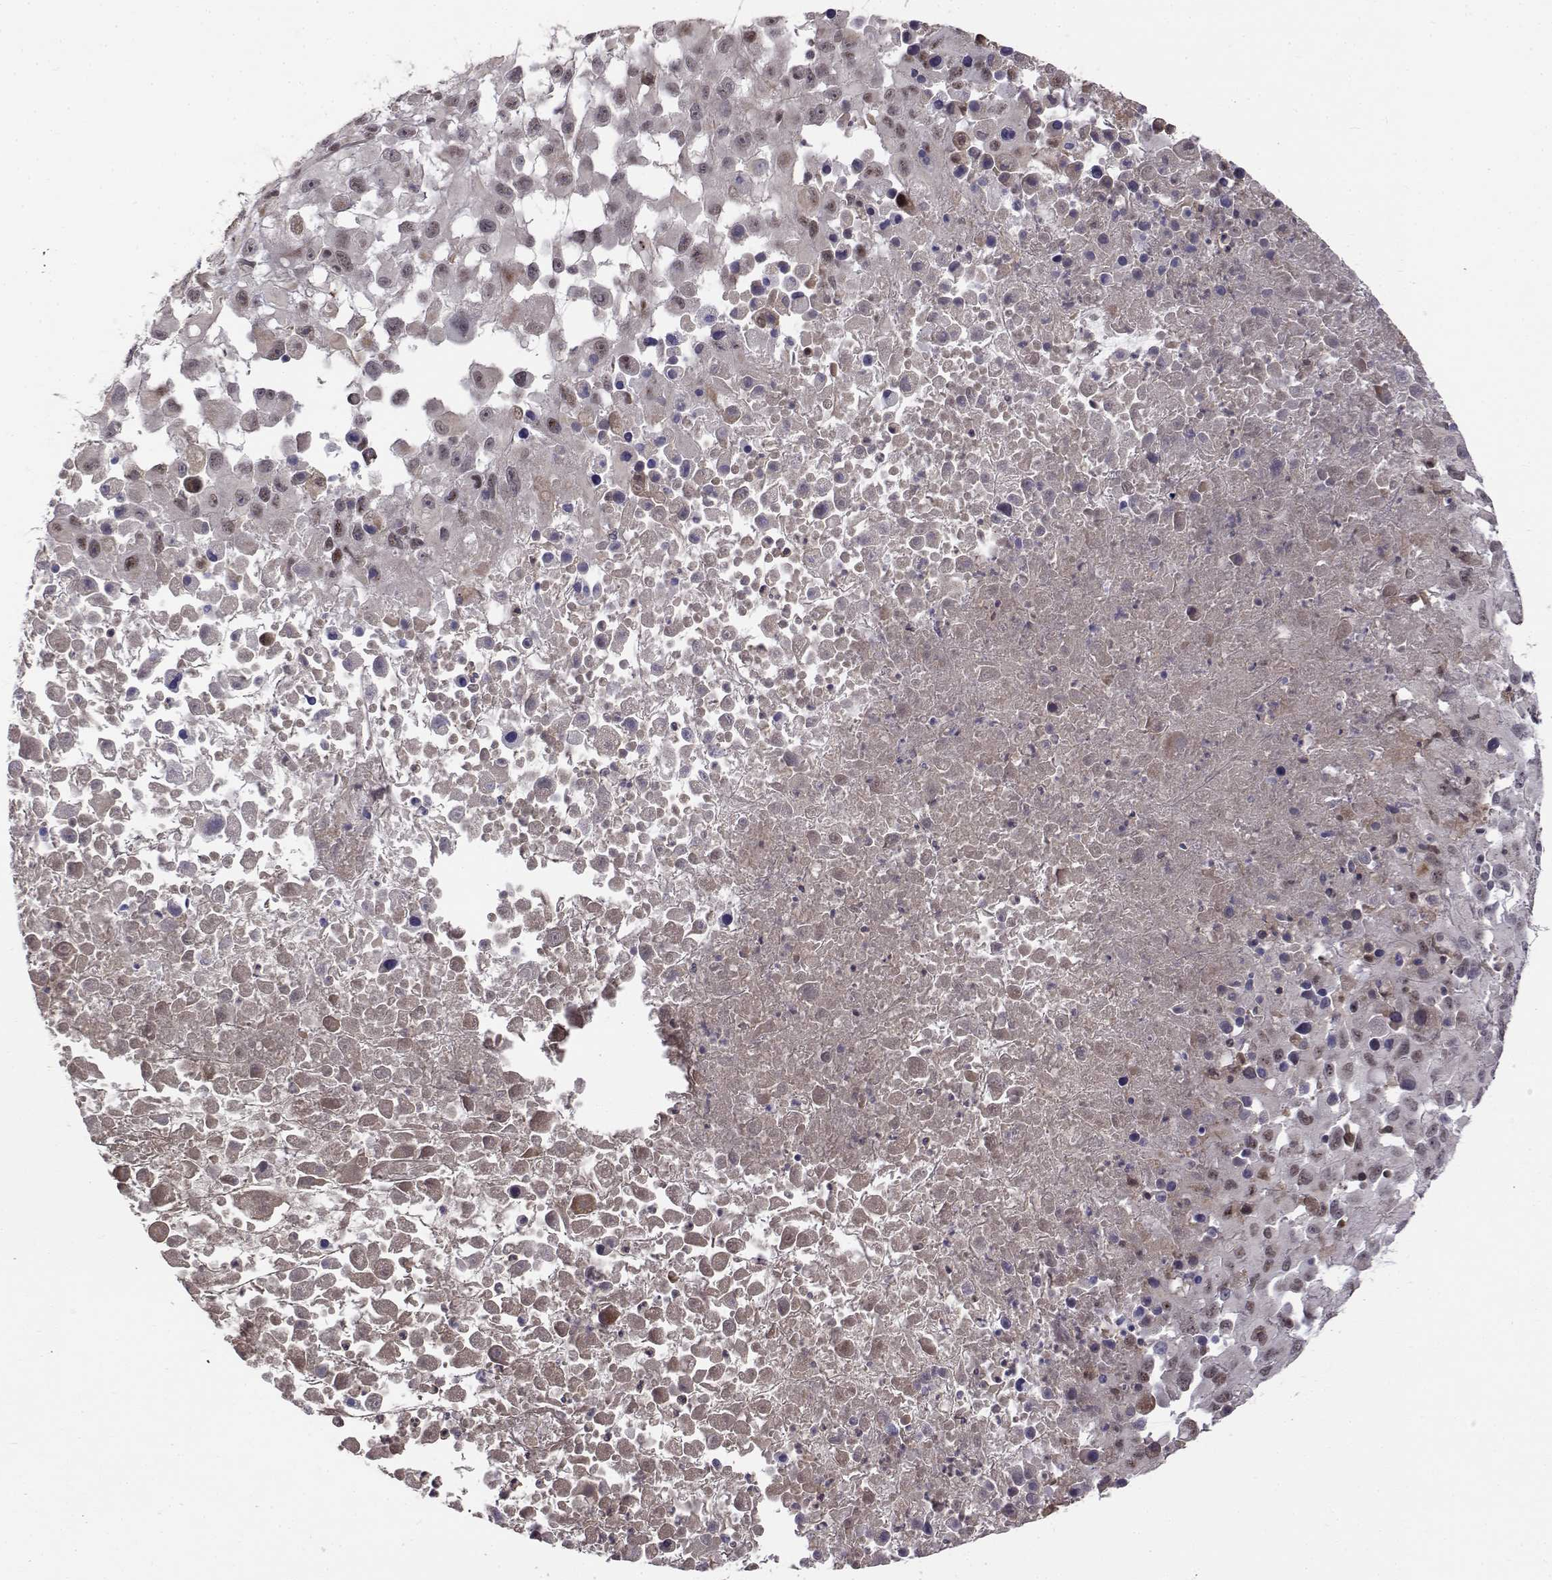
{"staining": {"intensity": "weak", "quantity": "25%-75%", "location": "nuclear"}, "tissue": "melanoma", "cell_type": "Tumor cells", "image_type": "cancer", "snomed": [{"axis": "morphology", "description": "Malignant melanoma, Metastatic site"}, {"axis": "topography", "description": "Soft tissue"}], "caption": "Melanoma was stained to show a protein in brown. There is low levels of weak nuclear expression in about 25%-75% of tumor cells.", "gene": "ITGA7", "patient": {"sex": "male", "age": 50}}